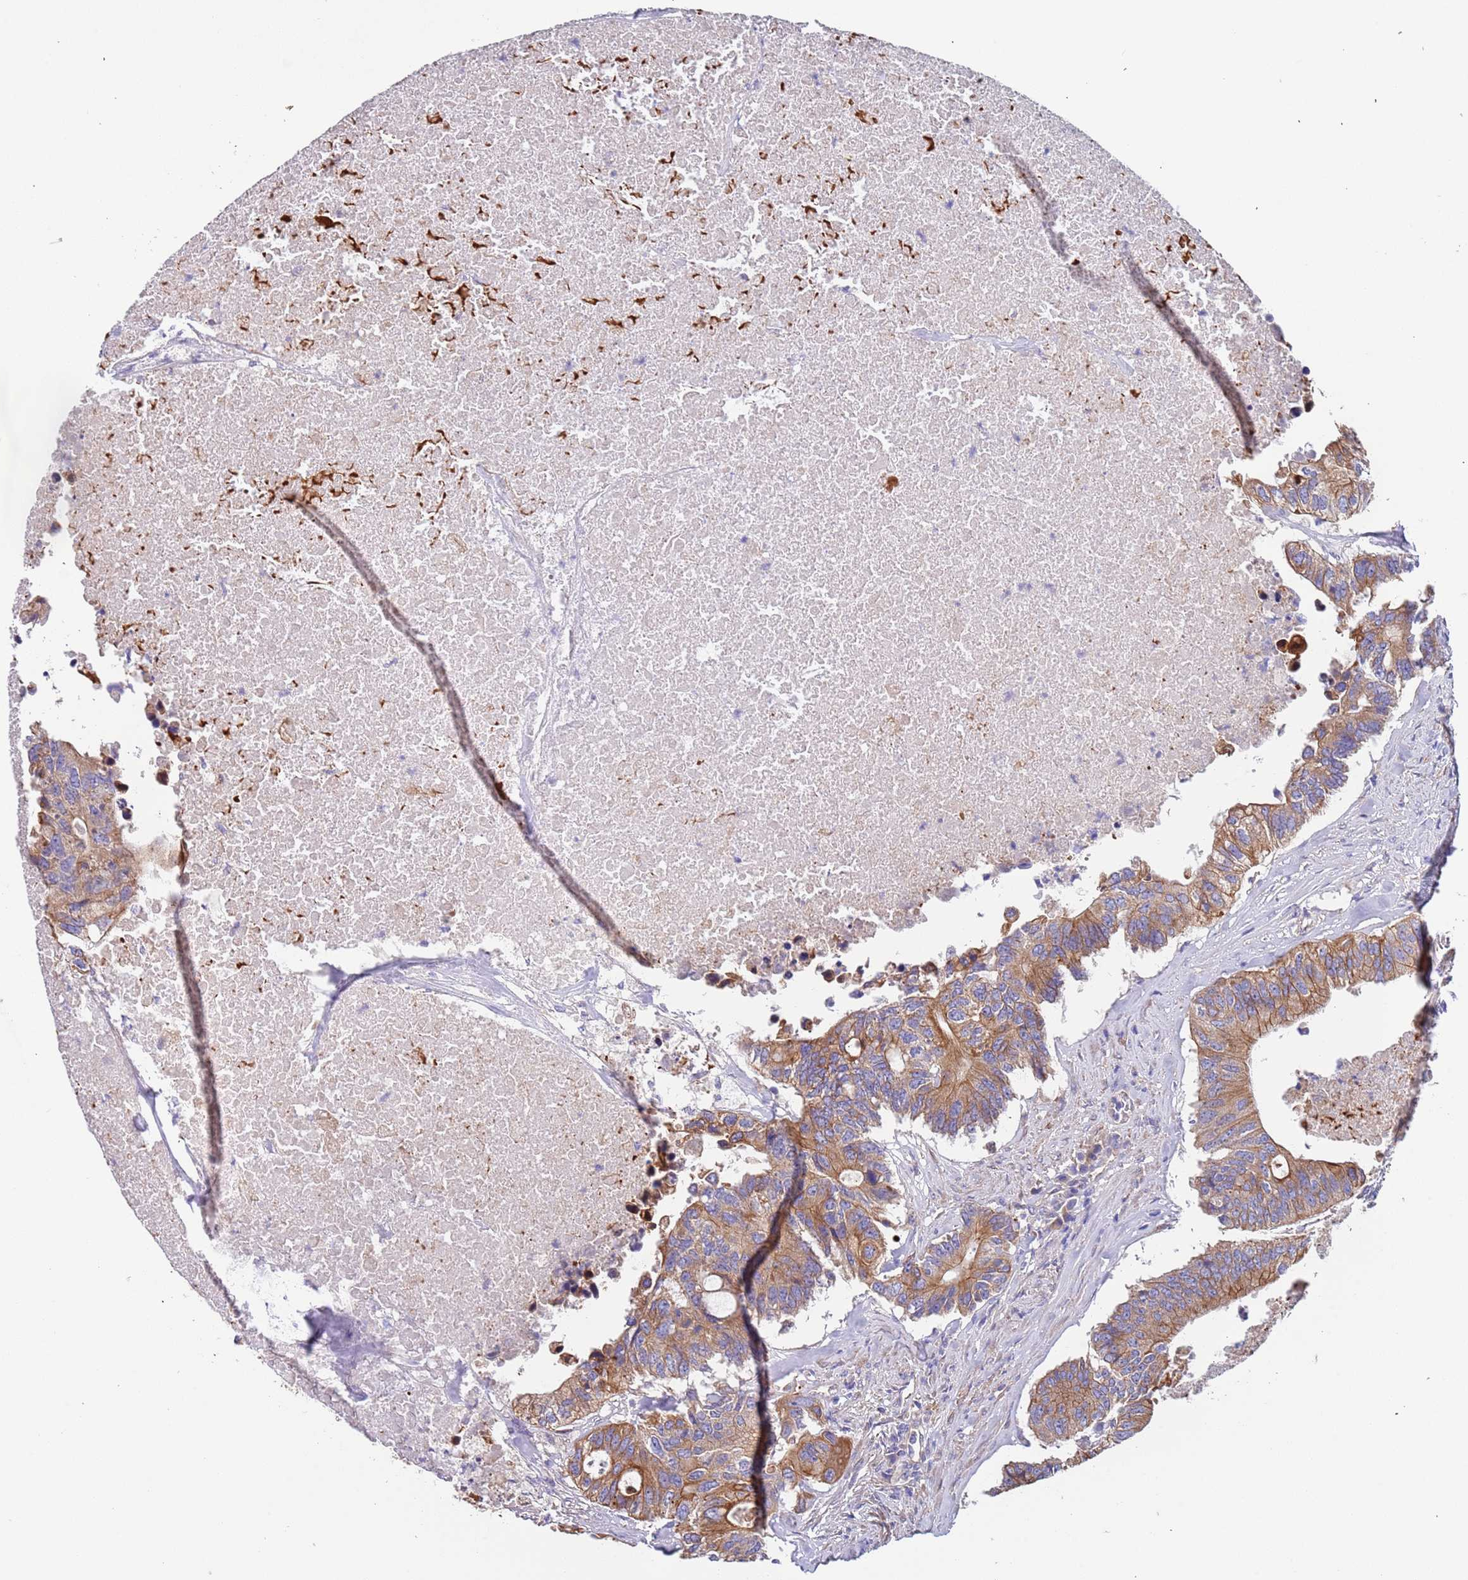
{"staining": {"intensity": "moderate", "quantity": ">75%", "location": "cytoplasmic/membranous"}, "tissue": "colorectal cancer", "cell_type": "Tumor cells", "image_type": "cancer", "snomed": [{"axis": "morphology", "description": "Adenocarcinoma, NOS"}, {"axis": "topography", "description": "Colon"}], "caption": "Immunohistochemical staining of human colorectal adenocarcinoma displays moderate cytoplasmic/membranous protein positivity in approximately >75% of tumor cells. Nuclei are stained in blue.", "gene": "LAMB4", "patient": {"sex": "male", "age": 71}}